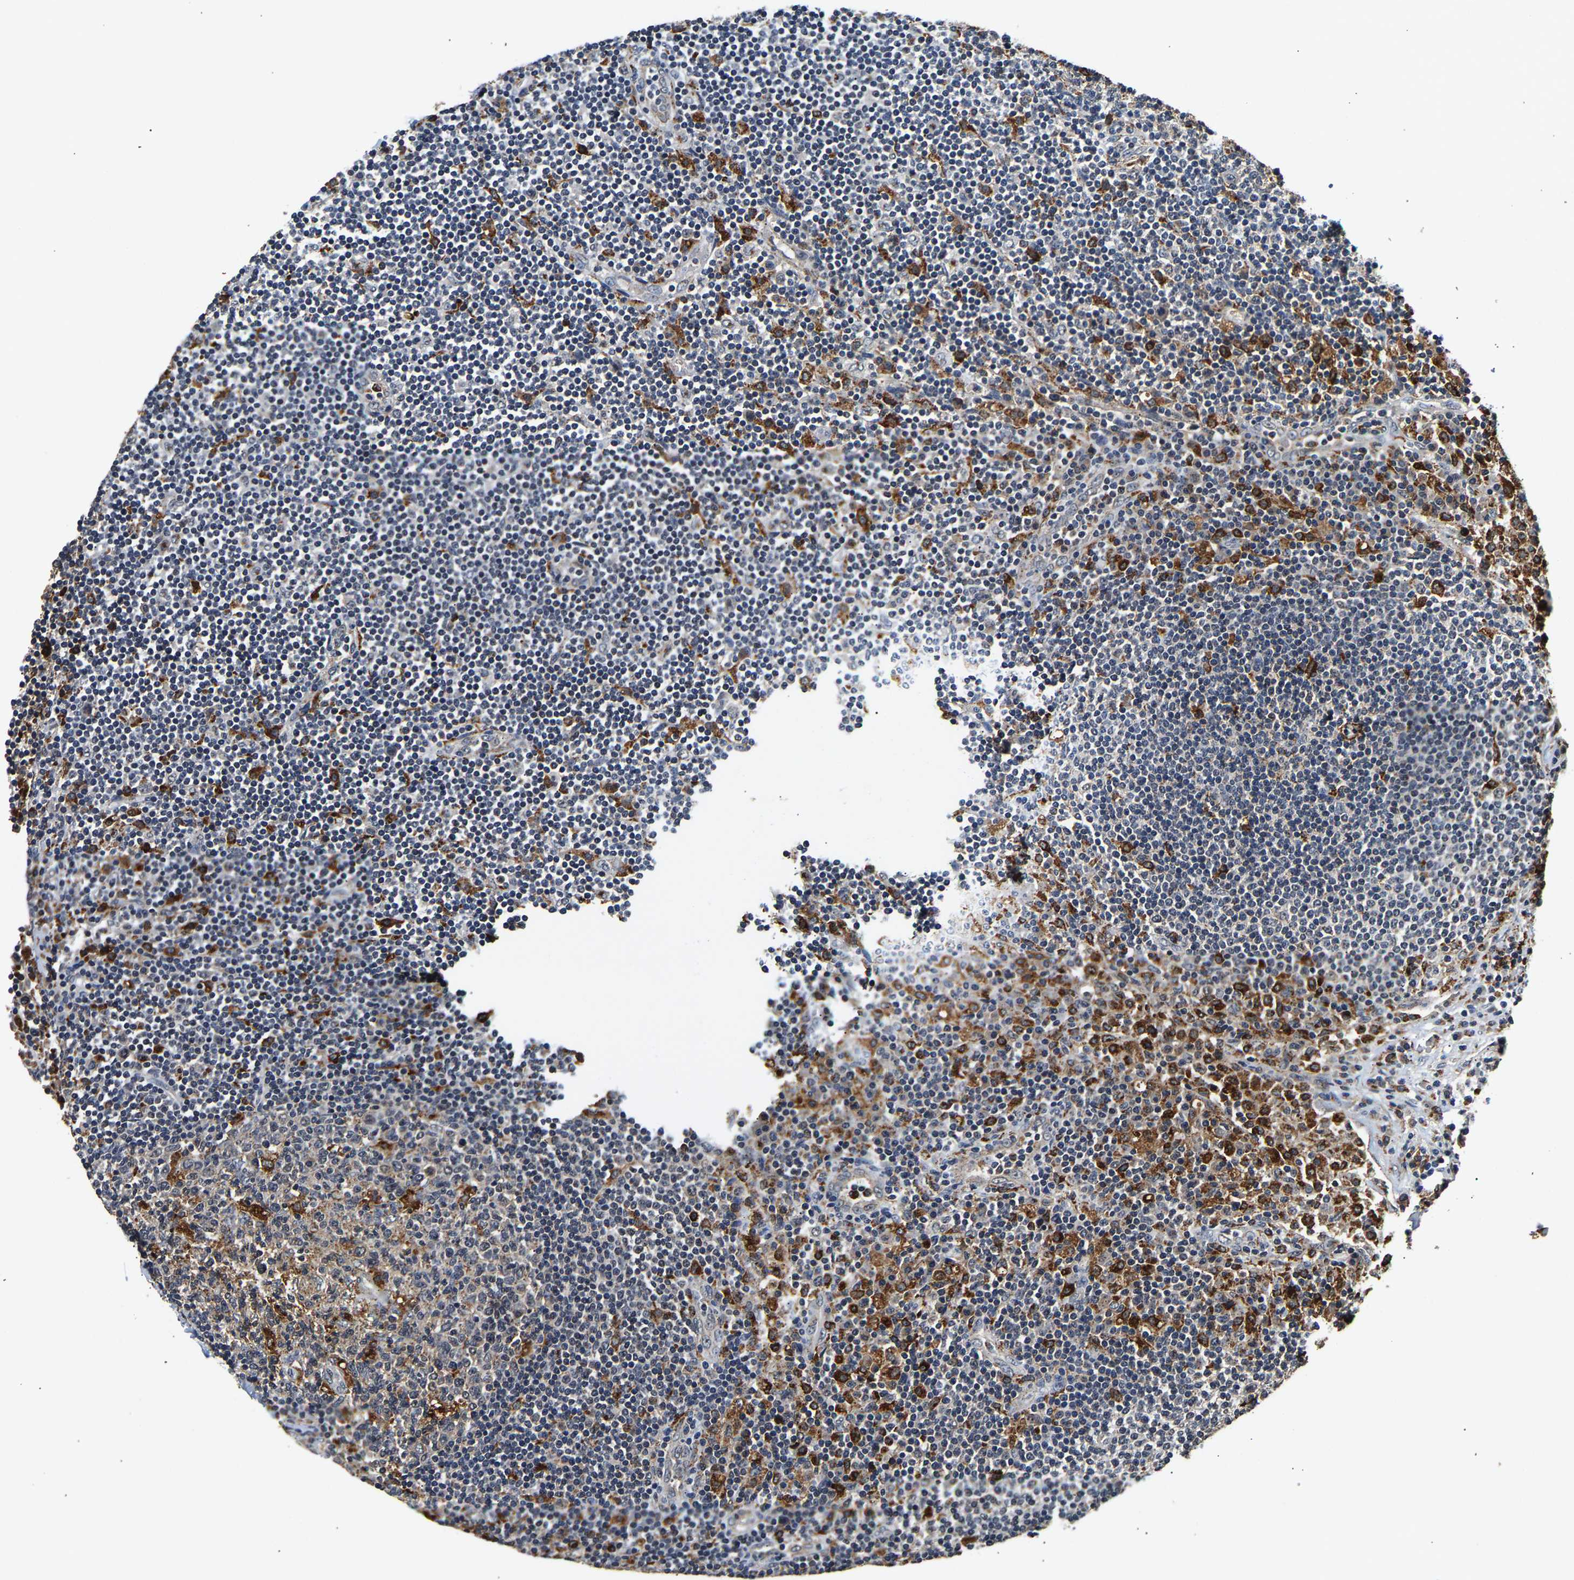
{"staining": {"intensity": "moderate", "quantity": "<25%", "location": "cytoplasmic/membranous"}, "tissue": "lymph node", "cell_type": "Germinal center cells", "image_type": "normal", "snomed": [{"axis": "morphology", "description": "Normal tissue, NOS"}, {"axis": "topography", "description": "Lymph node"}], "caption": "A brown stain labels moderate cytoplasmic/membranous expression of a protein in germinal center cells of benign human lymph node. (brown staining indicates protein expression, while blue staining denotes nuclei).", "gene": "SMU1", "patient": {"sex": "female", "age": 53}}